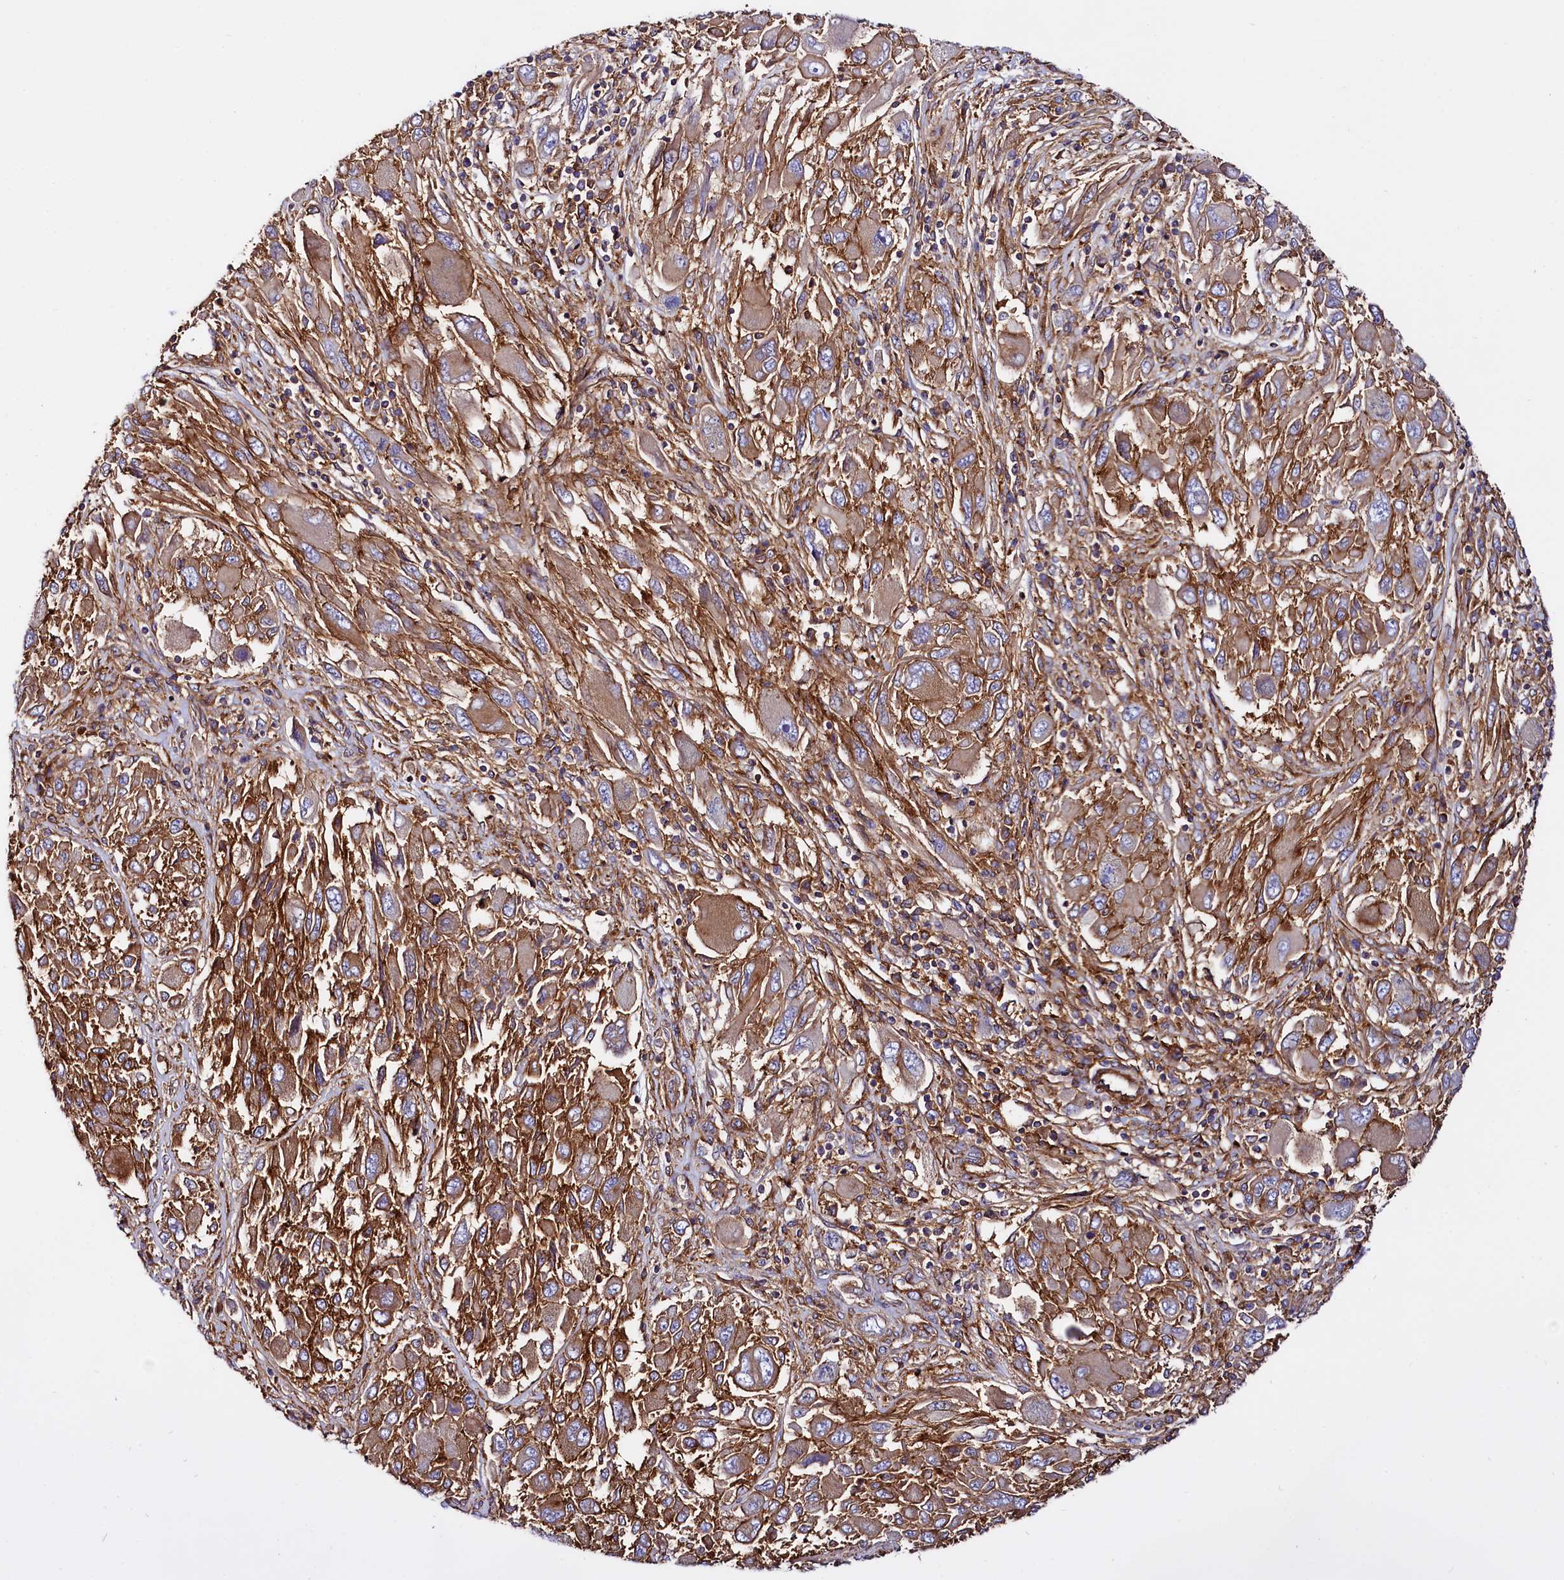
{"staining": {"intensity": "moderate", "quantity": ">75%", "location": "cytoplasmic/membranous"}, "tissue": "melanoma", "cell_type": "Tumor cells", "image_type": "cancer", "snomed": [{"axis": "morphology", "description": "Malignant melanoma, NOS"}, {"axis": "topography", "description": "Skin"}], "caption": "There is medium levels of moderate cytoplasmic/membranous positivity in tumor cells of malignant melanoma, as demonstrated by immunohistochemical staining (brown color).", "gene": "ANO6", "patient": {"sex": "female", "age": 91}}